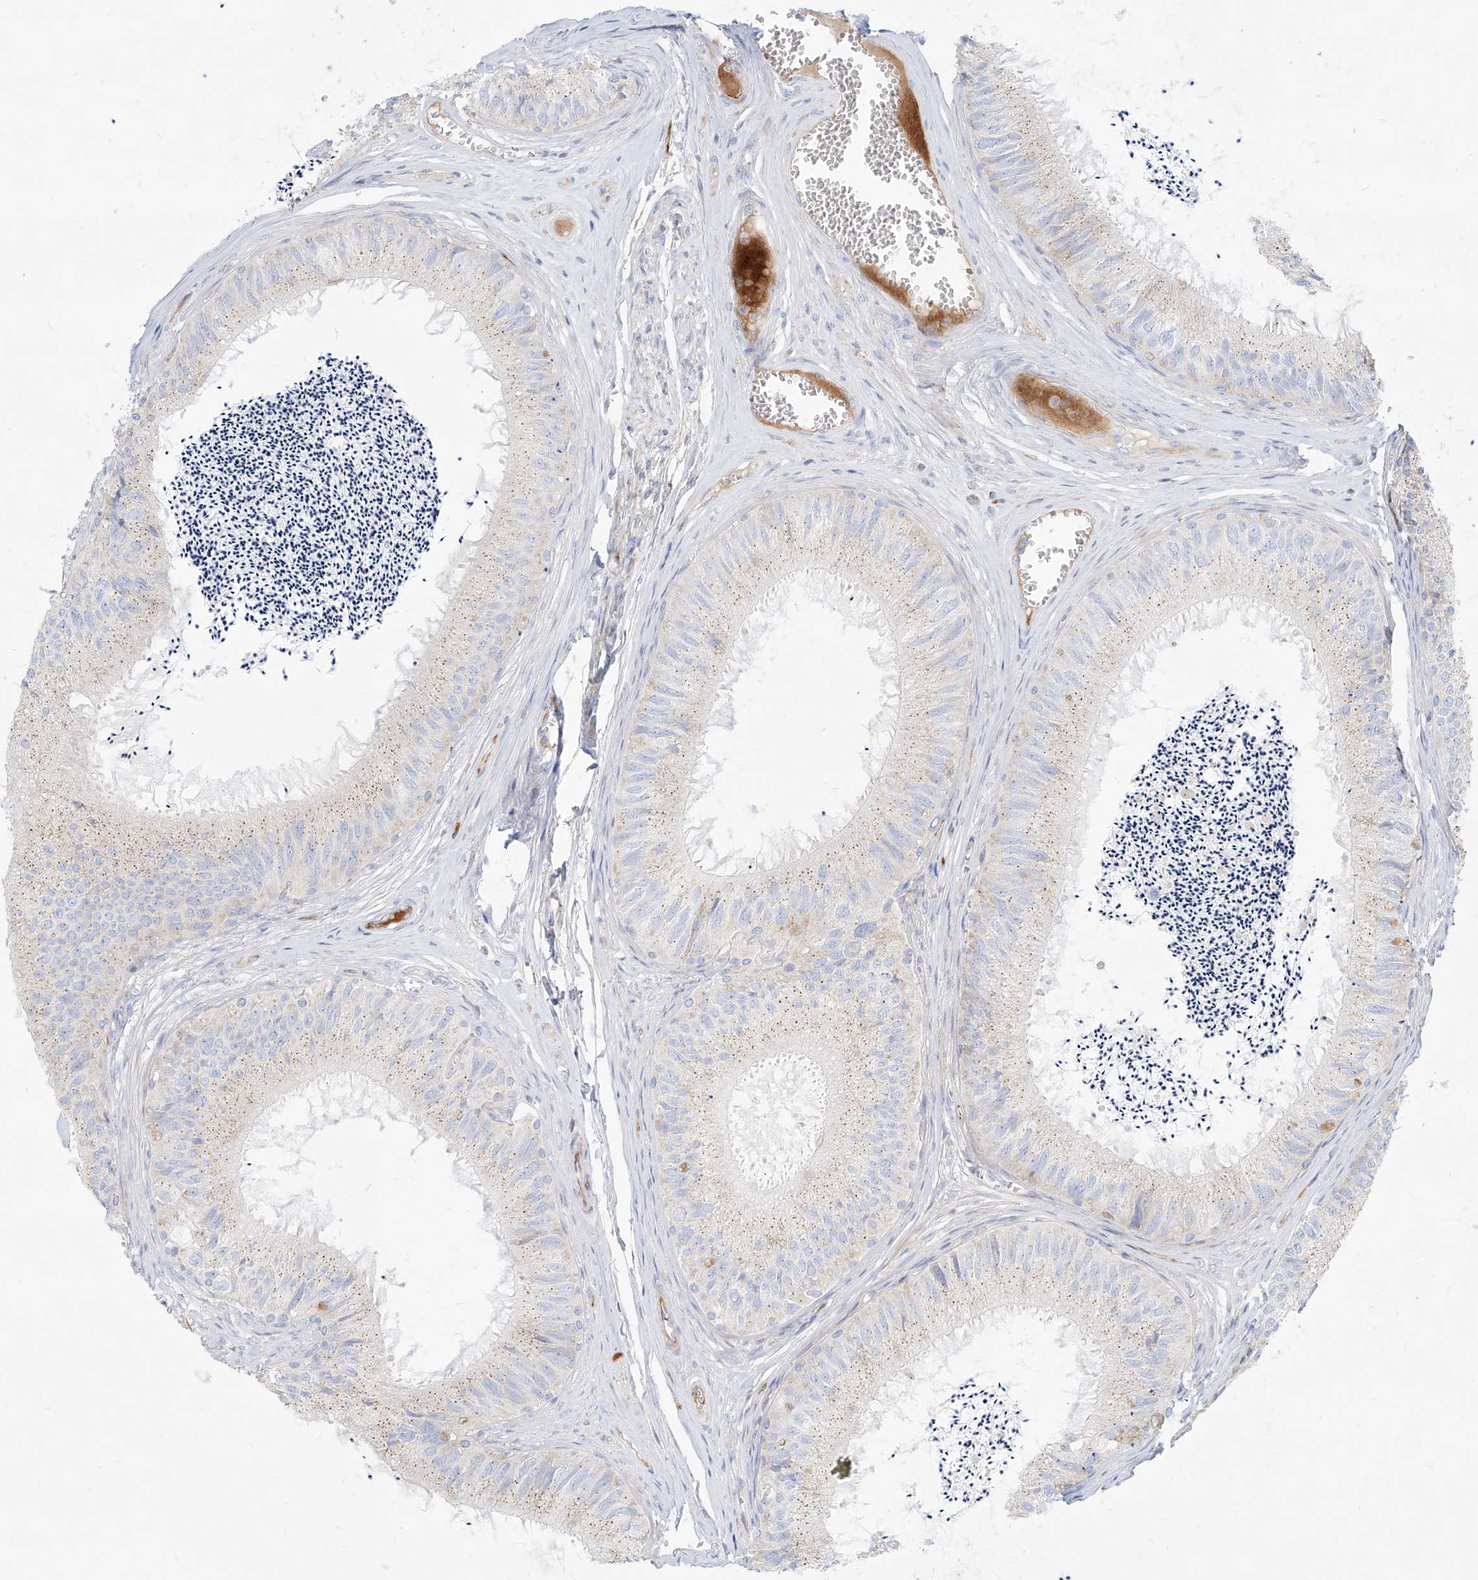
{"staining": {"intensity": "weak", "quantity": "25%-75%", "location": "cytoplasmic/membranous"}, "tissue": "epididymis", "cell_type": "Glandular cells", "image_type": "normal", "snomed": [{"axis": "morphology", "description": "Normal tissue, NOS"}, {"axis": "topography", "description": "Epididymis"}], "caption": "The histopathology image reveals staining of benign epididymis, revealing weak cytoplasmic/membranous protein positivity (brown color) within glandular cells.", "gene": "MTX2", "patient": {"sex": "male", "age": 79}}